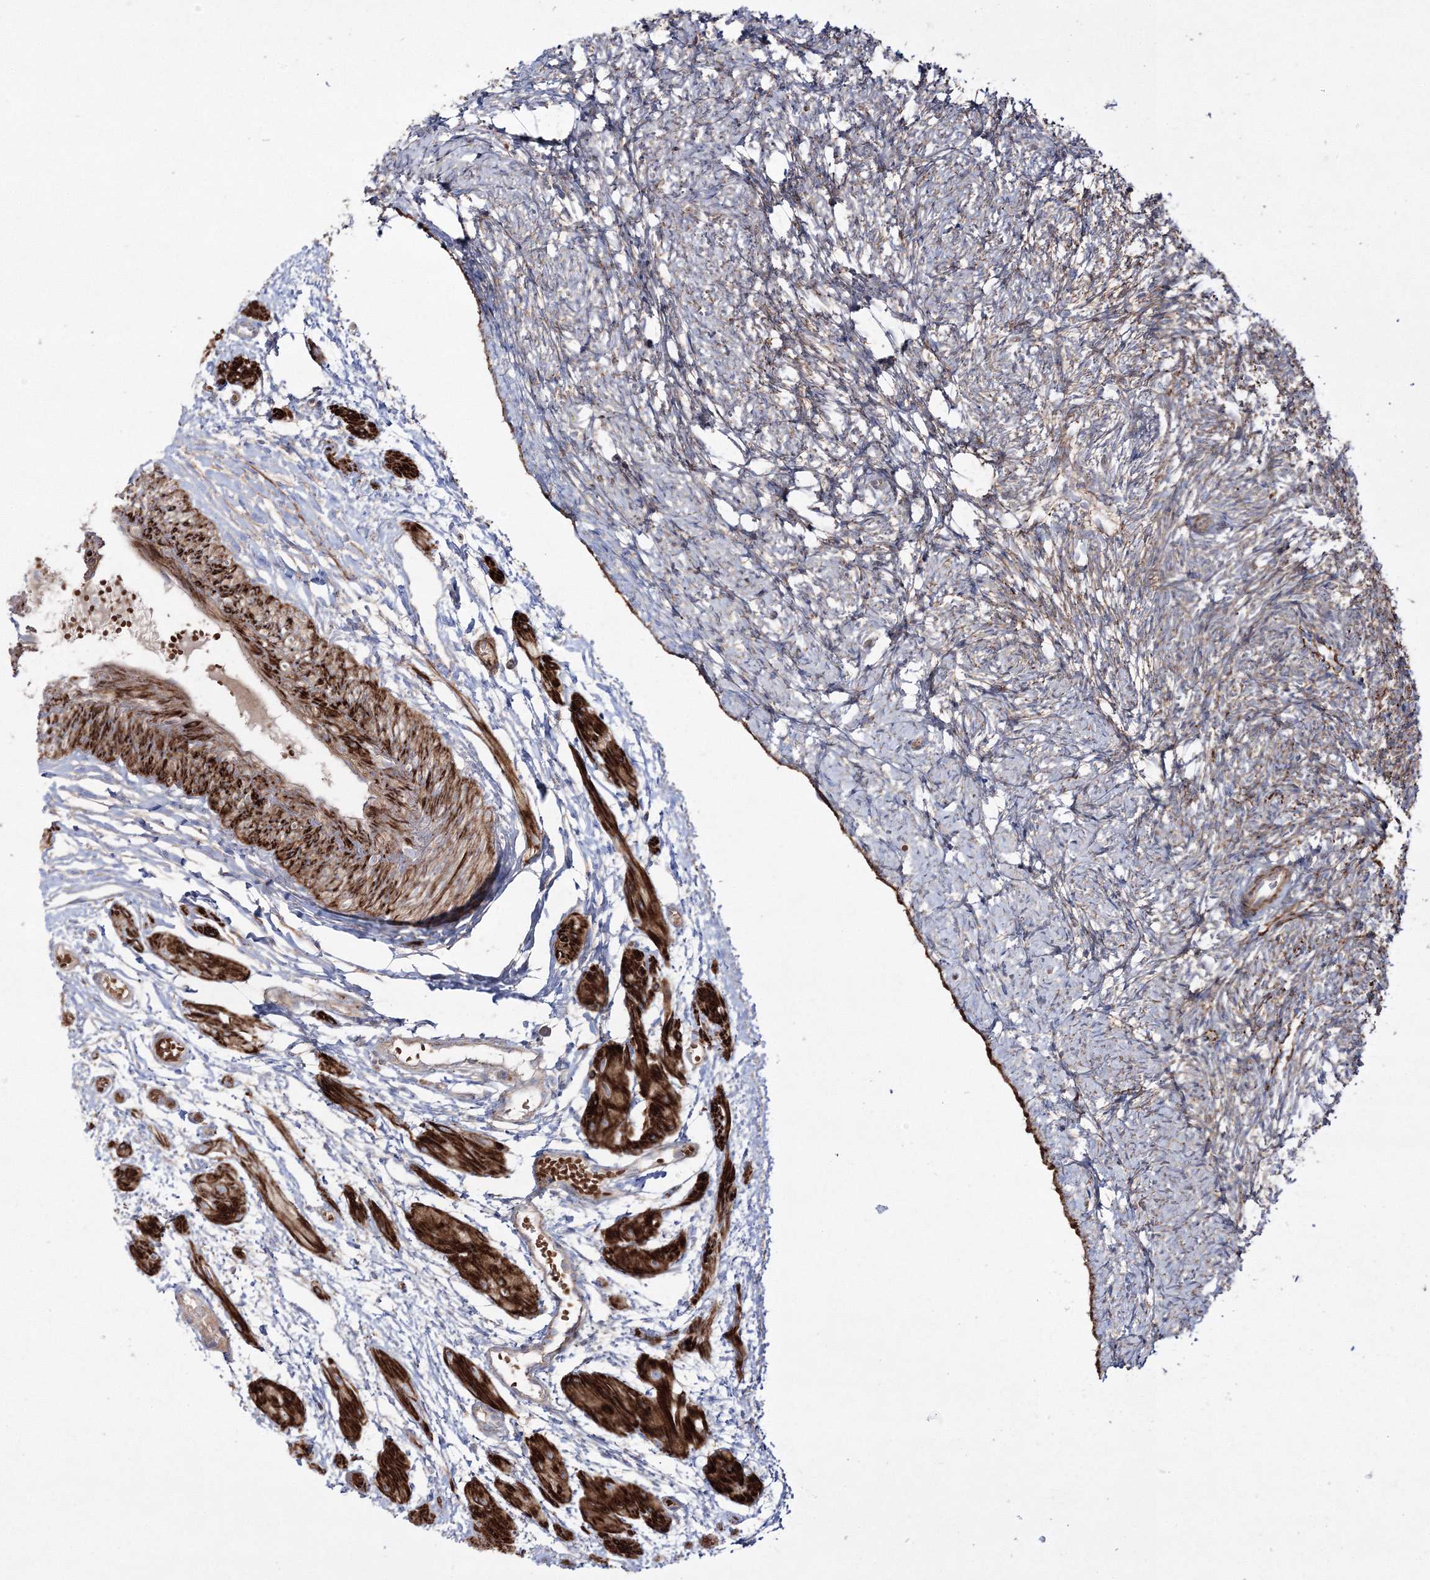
{"staining": {"intensity": "moderate", "quantity": ">75%", "location": "cytoplasmic/membranous"}, "tissue": "ovary", "cell_type": "Follicle cells", "image_type": "normal", "snomed": [{"axis": "morphology", "description": "Normal tissue, NOS"}, {"axis": "topography", "description": "Ovary"}], "caption": "Protein analysis of normal ovary shows moderate cytoplasmic/membranous staining in about >75% of follicle cells.", "gene": "ZSWIM6", "patient": {"sex": "female", "age": 41}}